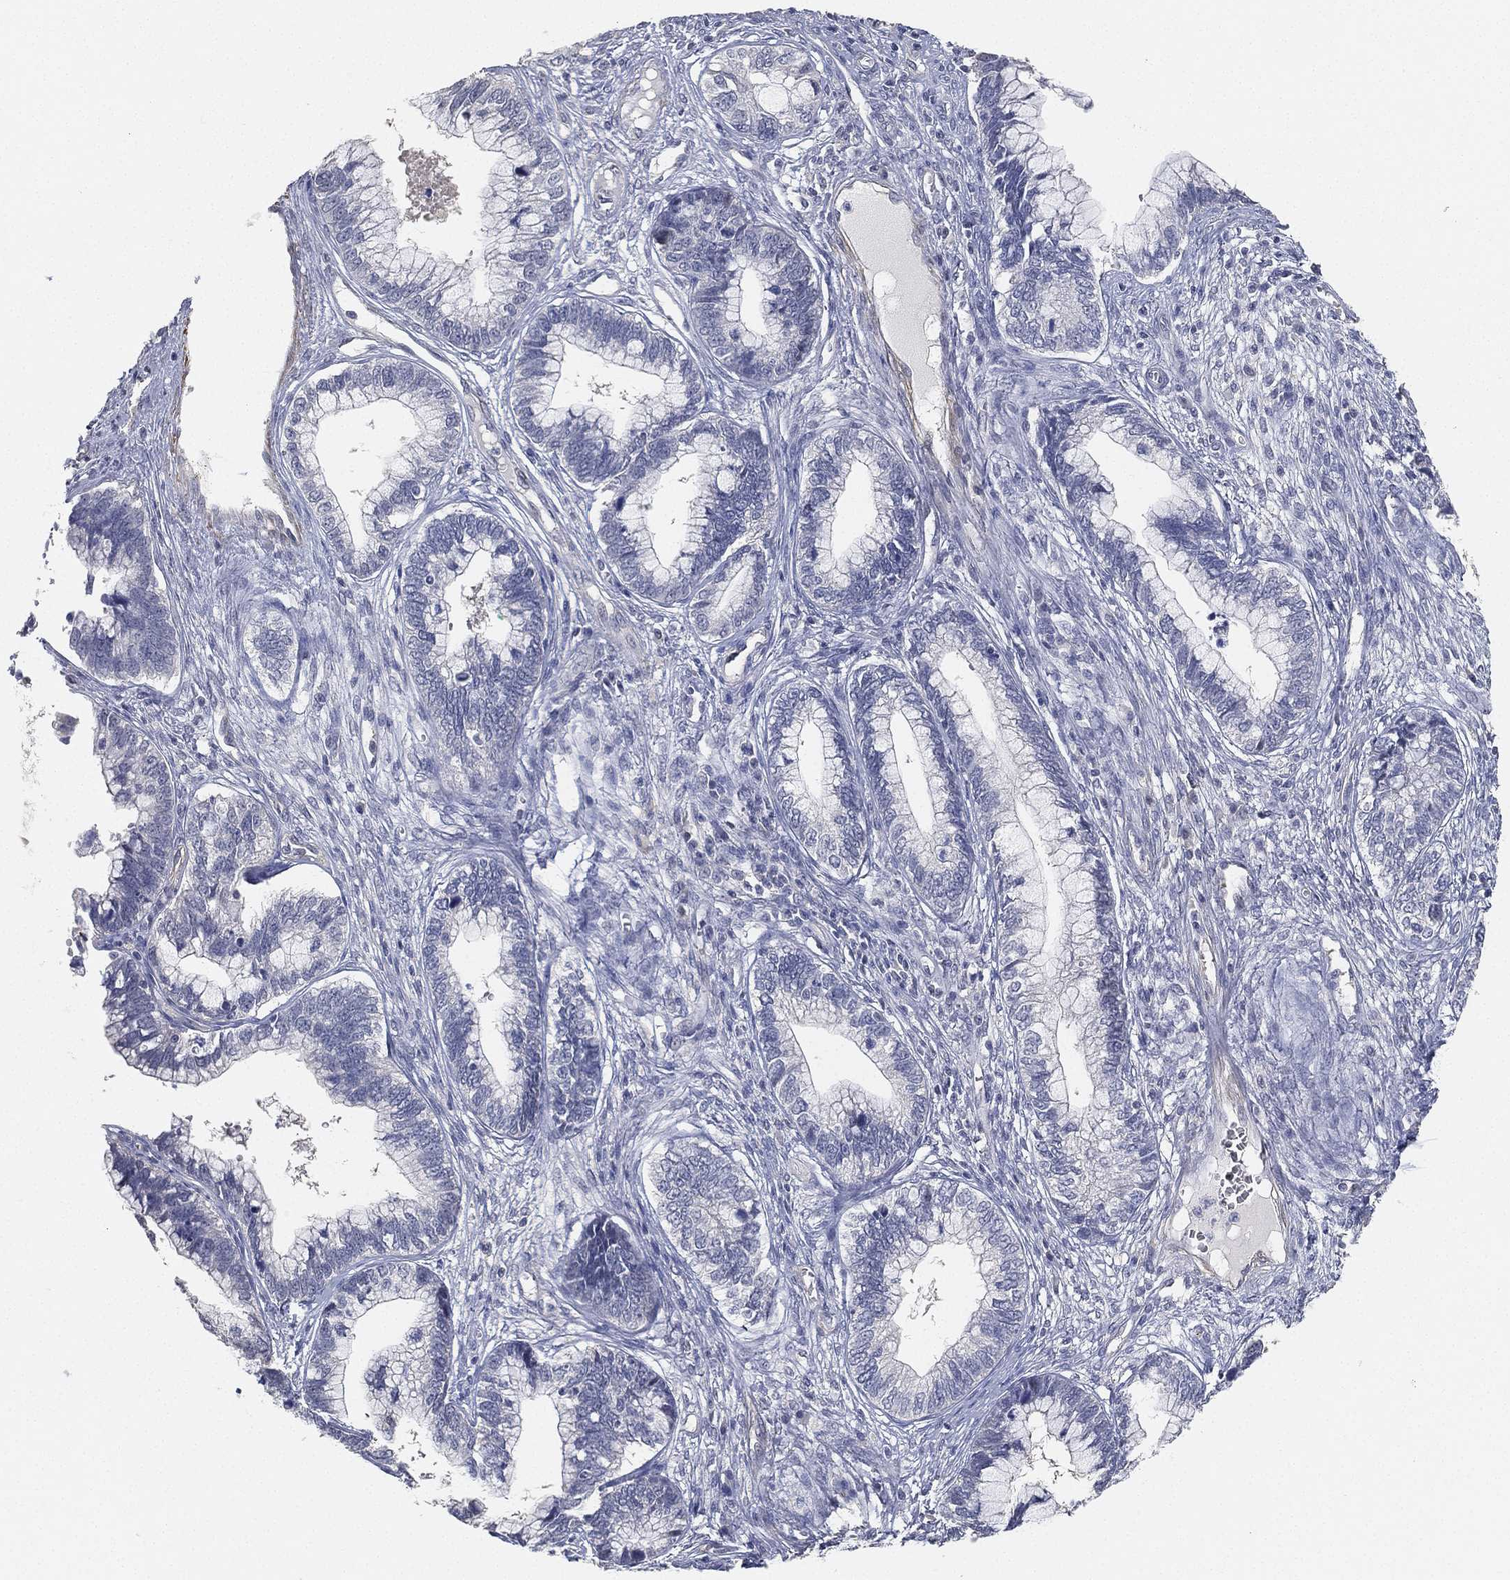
{"staining": {"intensity": "negative", "quantity": "none", "location": "none"}, "tissue": "cervical cancer", "cell_type": "Tumor cells", "image_type": "cancer", "snomed": [{"axis": "morphology", "description": "Adenocarcinoma, NOS"}, {"axis": "topography", "description": "Cervix"}], "caption": "This micrograph is of cervical adenocarcinoma stained with immunohistochemistry to label a protein in brown with the nuclei are counter-stained blue. There is no positivity in tumor cells. Brightfield microscopy of IHC stained with DAB (3,3'-diaminobenzidine) (brown) and hematoxylin (blue), captured at high magnification.", "gene": "GPR61", "patient": {"sex": "female", "age": 44}}